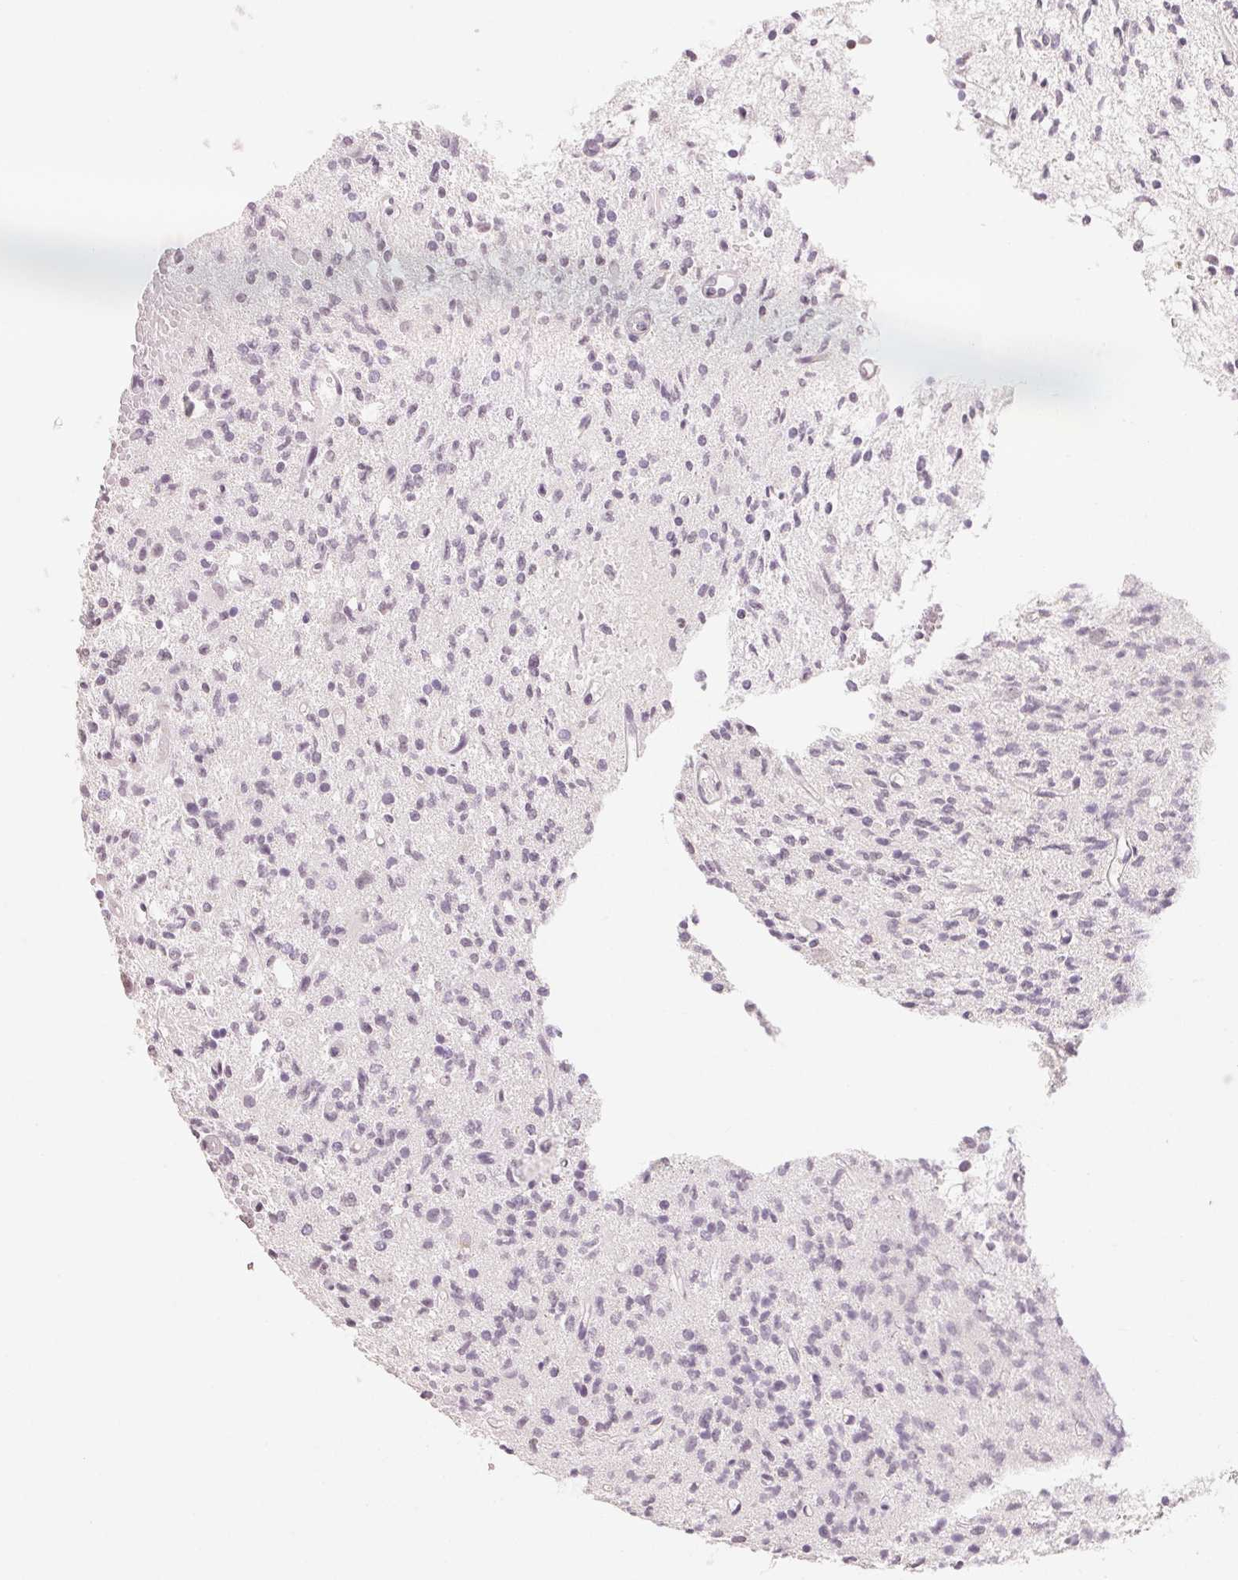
{"staining": {"intensity": "weak", "quantity": "25%-75%", "location": "nuclear"}, "tissue": "glioma", "cell_type": "Tumor cells", "image_type": "cancer", "snomed": [{"axis": "morphology", "description": "Glioma, malignant, Low grade"}, {"axis": "topography", "description": "Brain"}], "caption": "Human glioma stained for a protein (brown) displays weak nuclear positive expression in about 25%-75% of tumor cells.", "gene": "NXF3", "patient": {"sex": "male", "age": 64}}